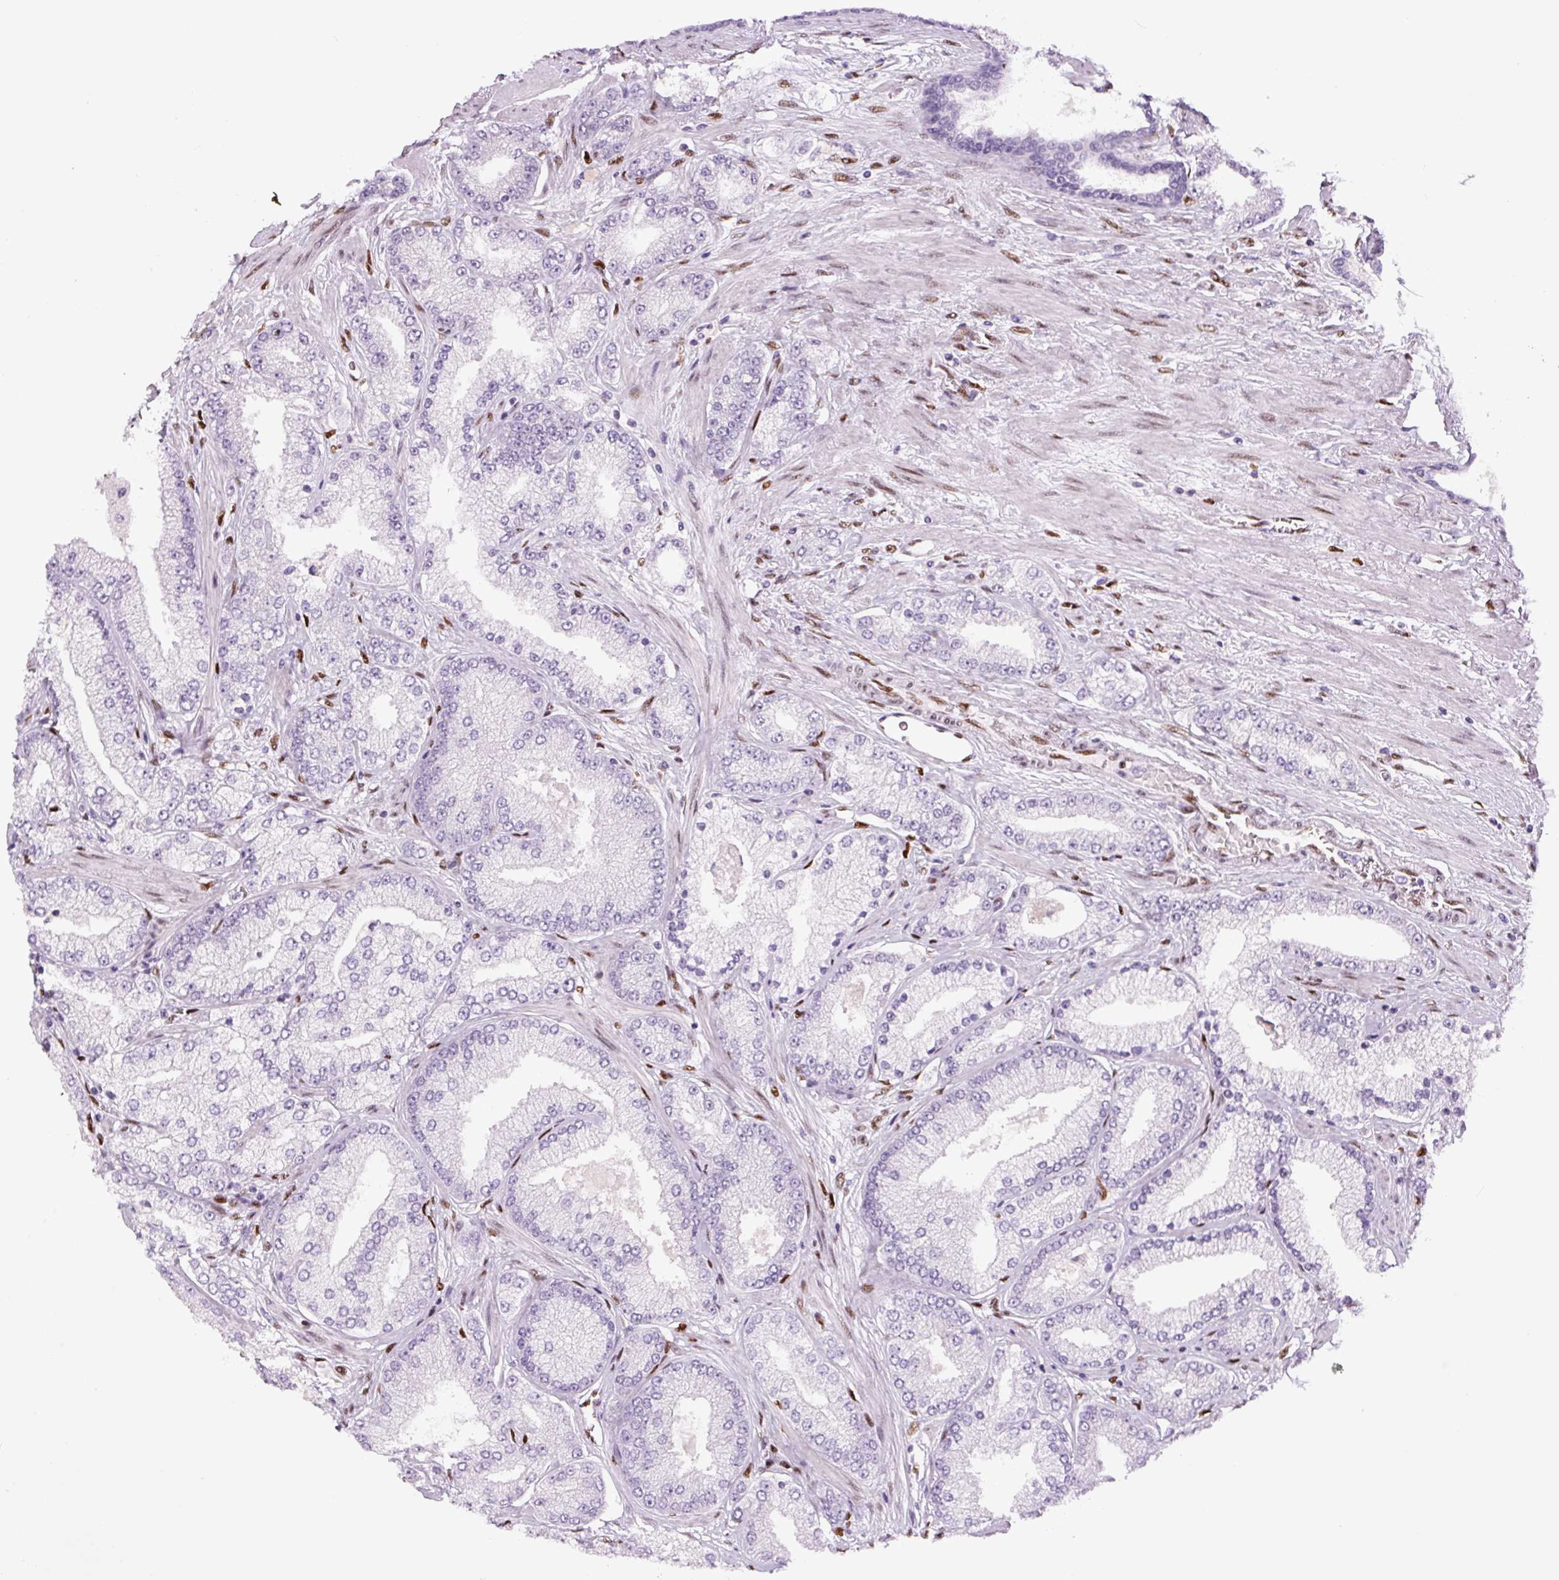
{"staining": {"intensity": "negative", "quantity": "none", "location": "none"}, "tissue": "prostate cancer", "cell_type": "Tumor cells", "image_type": "cancer", "snomed": [{"axis": "morphology", "description": "Adenocarcinoma, High grade"}, {"axis": "topography", "description": "Prostate"}], "caption": "High power microscopy image of an immunohistochemistry photomicrograph of prostate cancer (high-grade adenocarcinoma), revealing no significant positivity in tumor cells.", "gene": "ZEB1", "patient": {"sex": "male", "age": 68}}